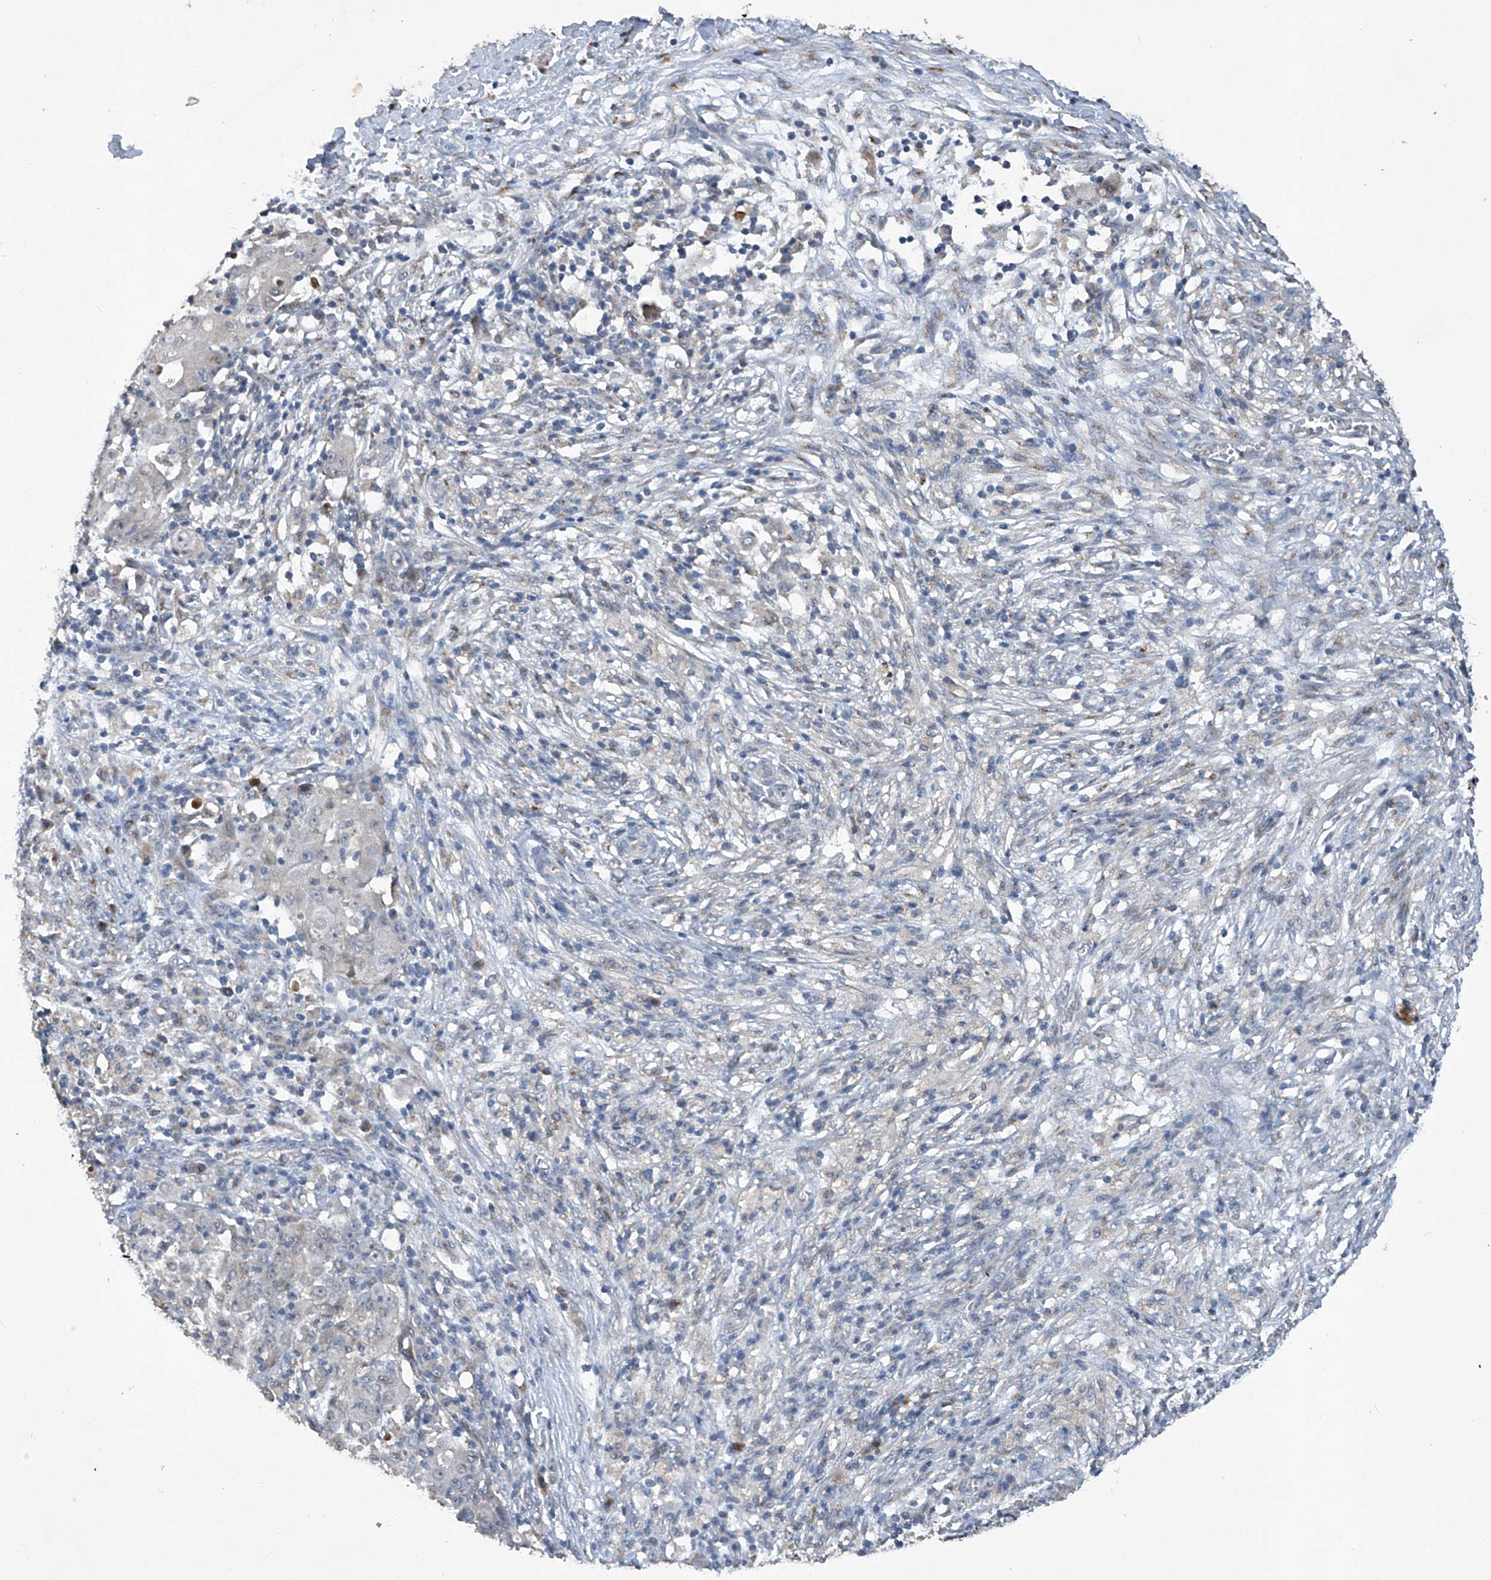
{"staining": {"intensity": "negative", "quantity": "none", "location": "none"}, "tissue": "ovarian cancer", "cell_type": "Tumor cells", "image_type": "cancer", "snomed": [{"axis": "morphology", "description": "Carcinoma, endometroid"}, {"axis": "topography", "description": "Ovary"}], "caption": "Tumor cells are negative for brown protein staining in ovarian cancer.", "gene": "PCSK5", "patient": {"sex": "female", "age": 42}}